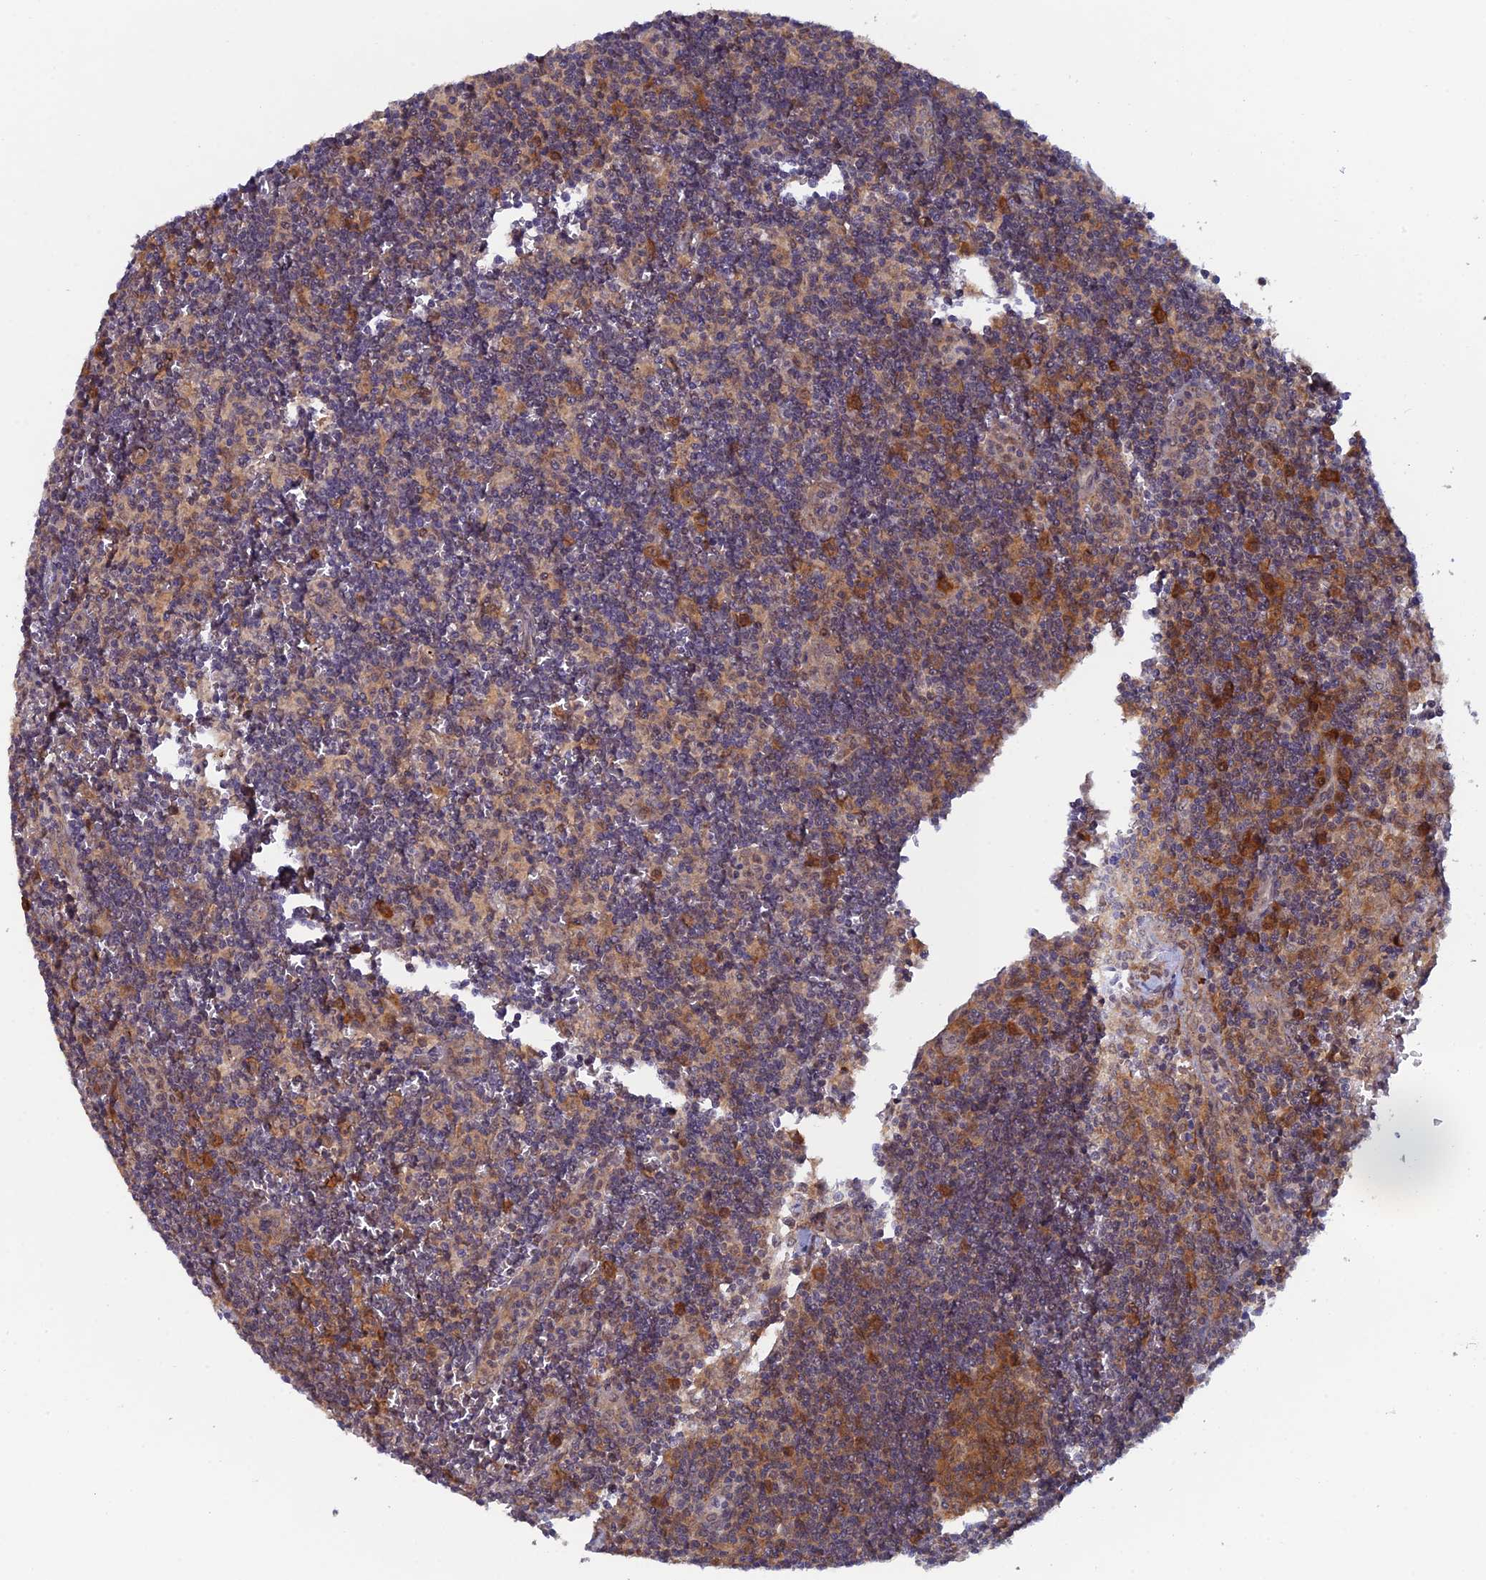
{"staining": {"intensity": "moderate", "quantity": ">75%", "location": "cytoplasmic/membranous"}, "tissue": "lymph node", "cell_type": "Germinal center cells", "image_type": "normal", "snomed": [{"axis": "morphology", "description": "Normal tissue, NOS"}, {"axis": "topography", "description": "Lymph node"}], "caption": "Protein staining reveals moderate cytoplasmic/membranous positivity in approximately >75% of germinal center cells in benign lymph node.", "gene": "SRA1", "patient": {"sex": "female", "age": 32}}